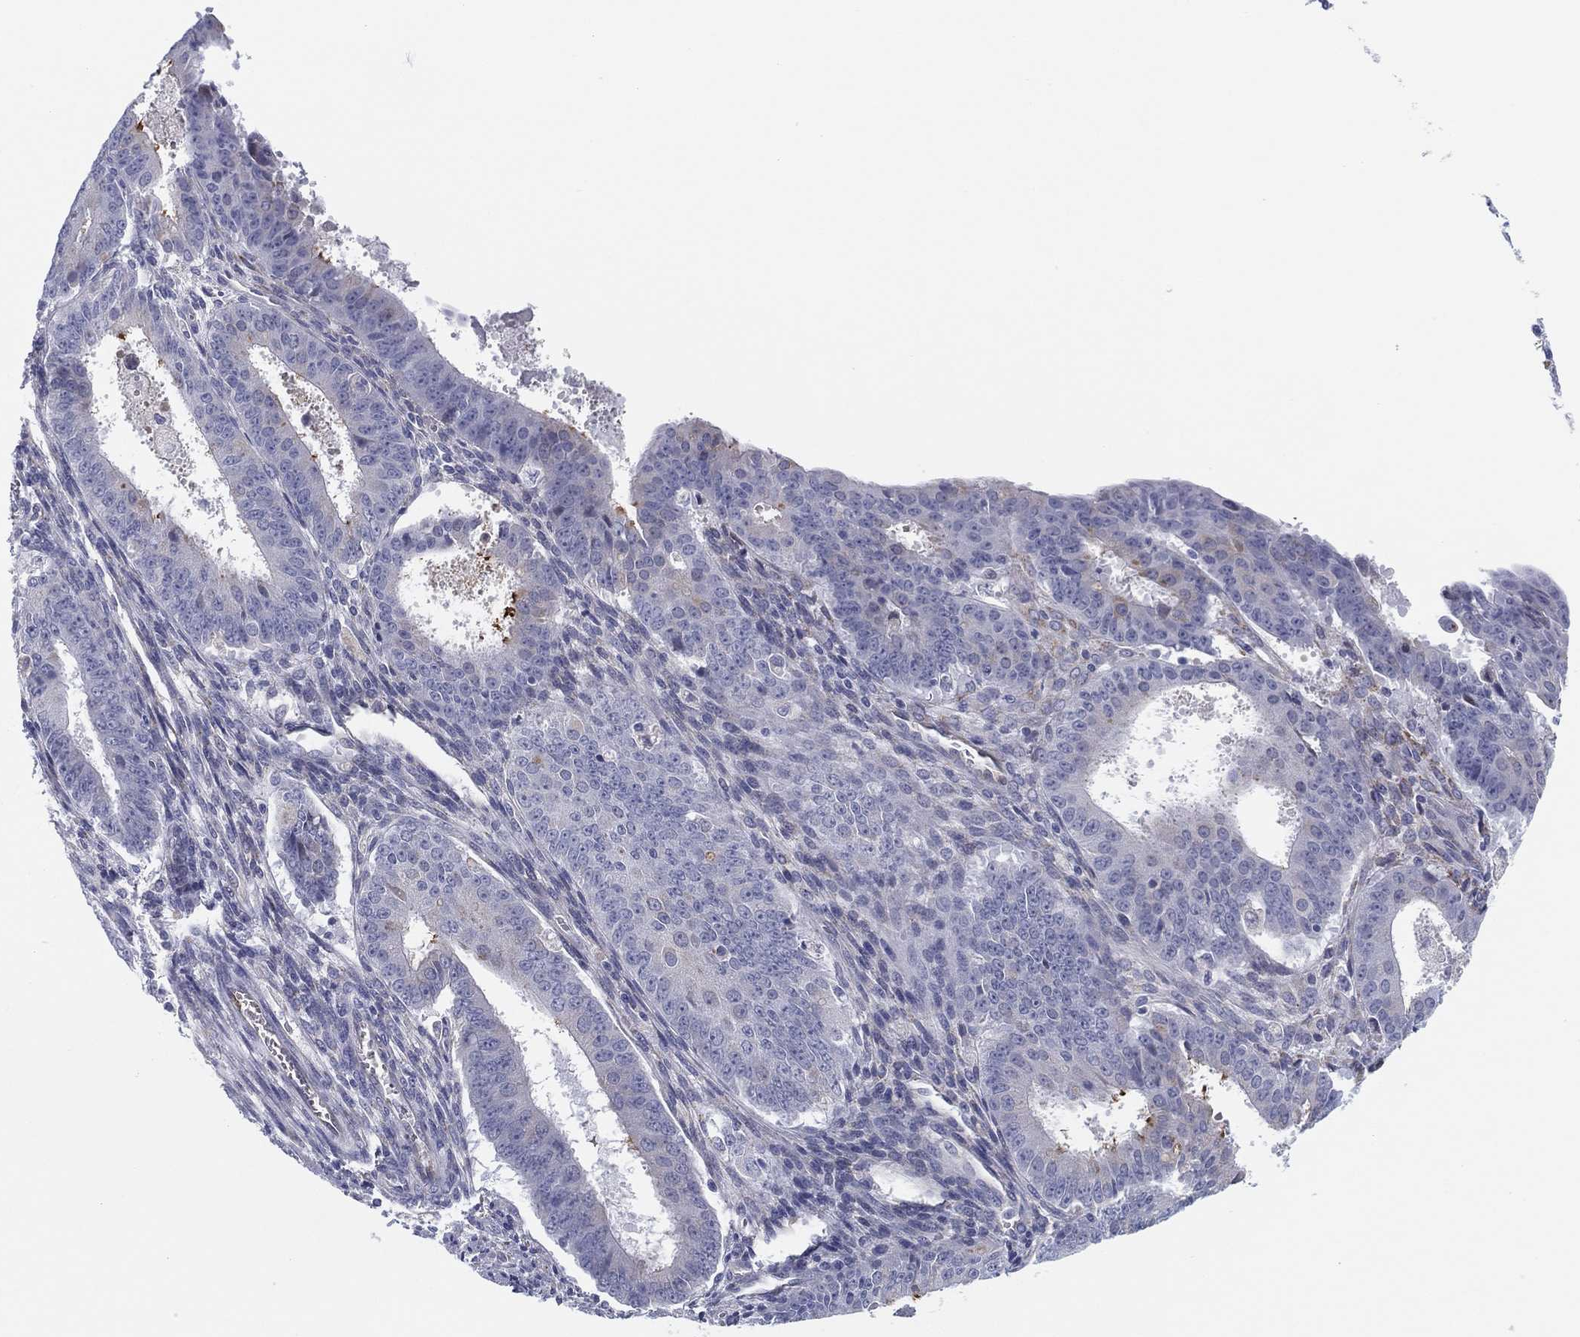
{"staining": {"intensity": "negative", "quantity": "none", "location": "none"}, "tissue": "ovarian cancer", "cell_type": "Tumor cells", "image_type": "cancer", "snomed": [{"axis": "morphology", "description": "Carcinoma, endometroid"}, {"axis": "topography", "description": "Ovary"}], "caption": "Immunohistochemistry (IHC) photomicrograph of neoplastic tissue: human ovarian endometroid carcinoma stained with DAB (3,3'-diaminobenzidine) exhibits no significant protein staining in tumor cells.", "gene": "MLF1", "patient": {"sex": "female", "age": 42}}